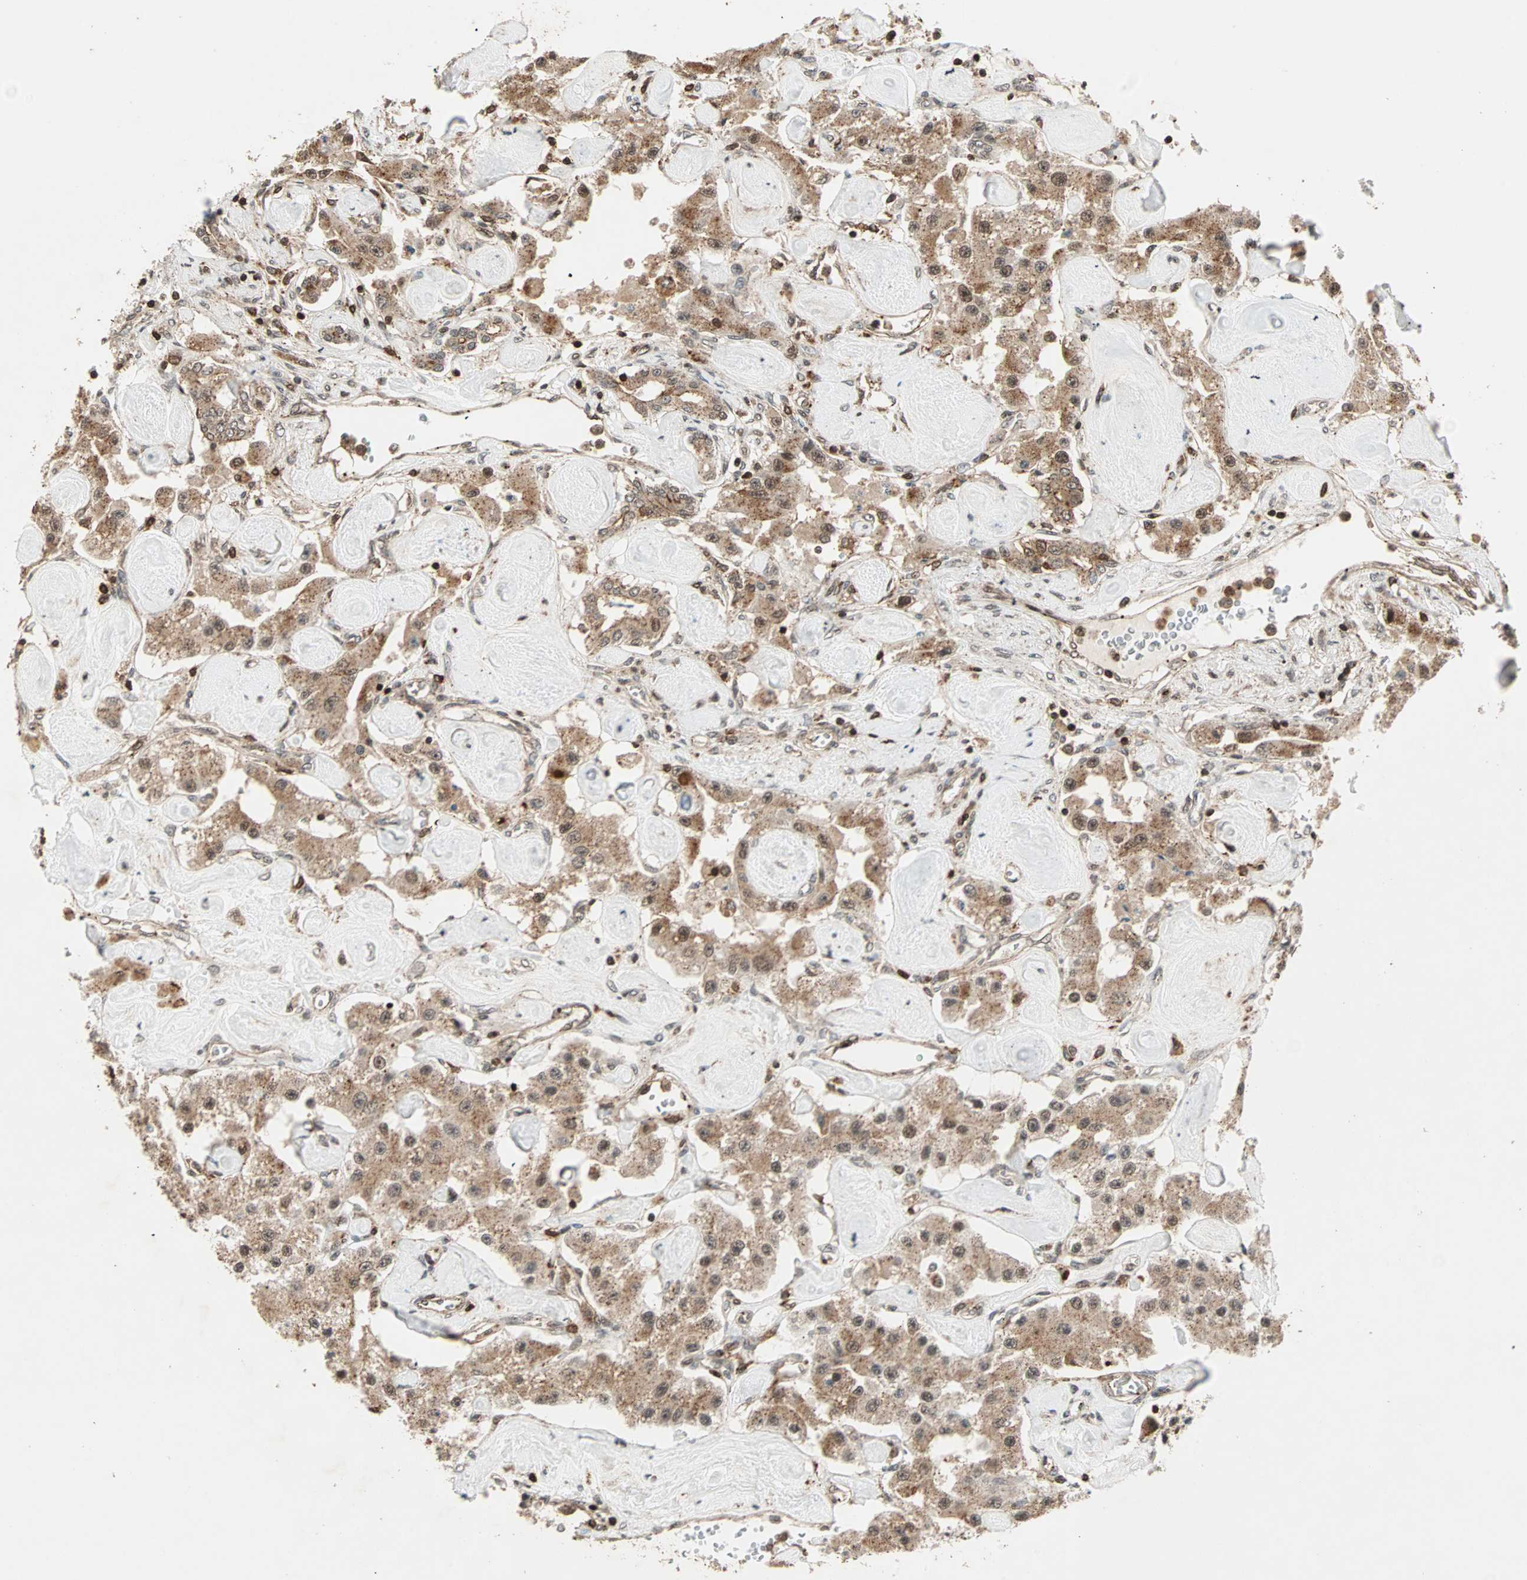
{"staining": {"intensity": "moderate", "quantity": ">75%", "location": "cytoplasmic/membranous,nuclear"}, "tissue": "carcinoid", "cell_type": "Tumor cells", "image_type": "cancer", "snomed": [{"axis": "morphology", "description": "Carcinoid, malignant, NOS"}, {"axis": "topography", "description": "Pancreas"}], "caption": "Protein positivity by immunohistochemistry demonstrates moderate cytoplasmic/membranous and nuclear positivity in approximately >75% of tumor cells in carcinoid.", "gene": "ZBED9", "patient": {"sex": "male", "age": 41}}